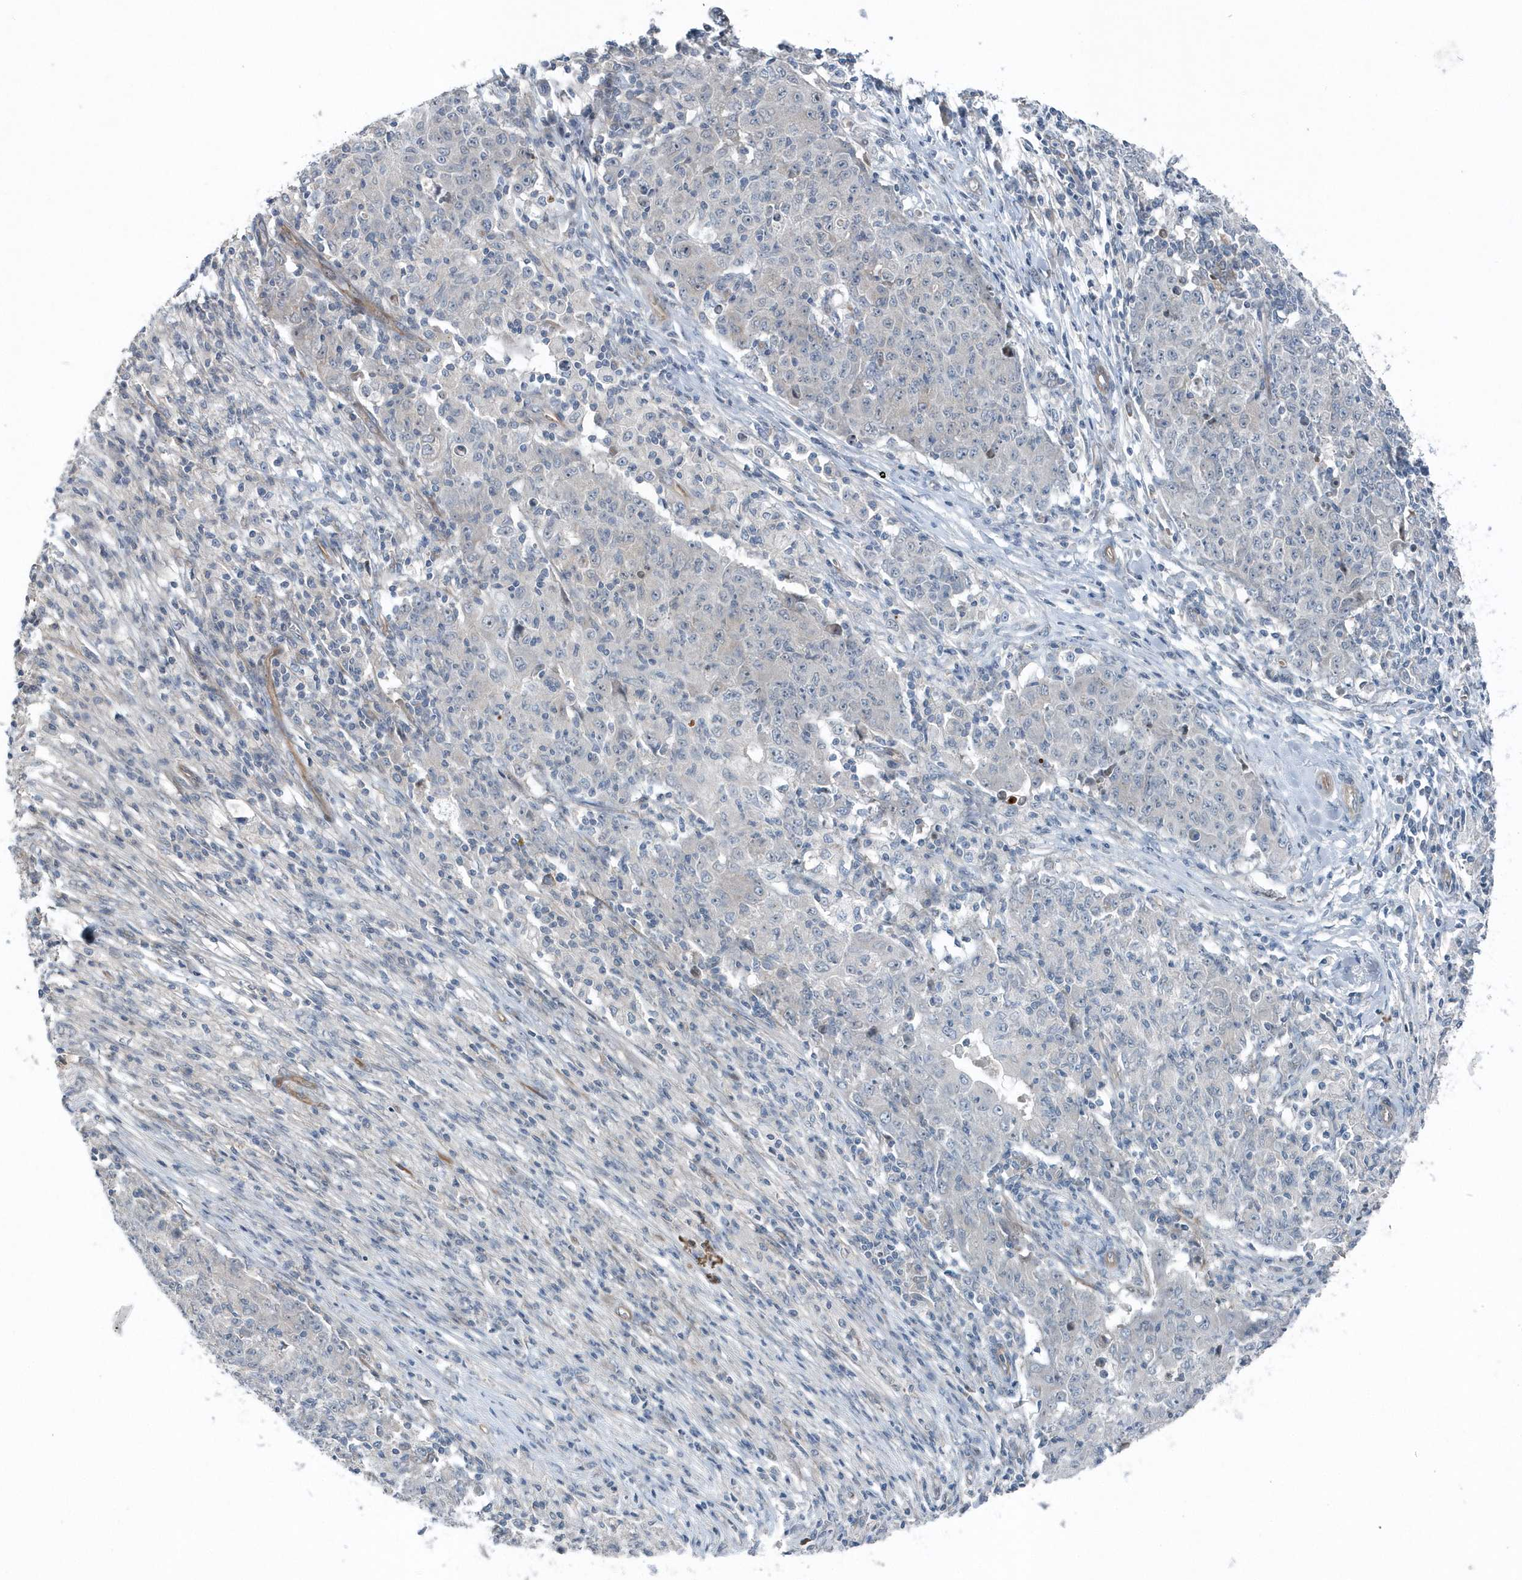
{"staining": {"intensity": "negative", "quantity": "none", "location": "none"}, "tissue": "ovarian cancer", "cell_type": "Tumor cells", "image_type": "cancer", "snomed": [{"axis": "morphology", "description": "Carcinoma, endometroid"}, {"axis": "topography", "description": "Ovary"}], "caption": "Tumor cells are negative for brown protein staining in ovarian cancer.", "gene": "MCC", "patient": {"sex": "female", "age": 42}}